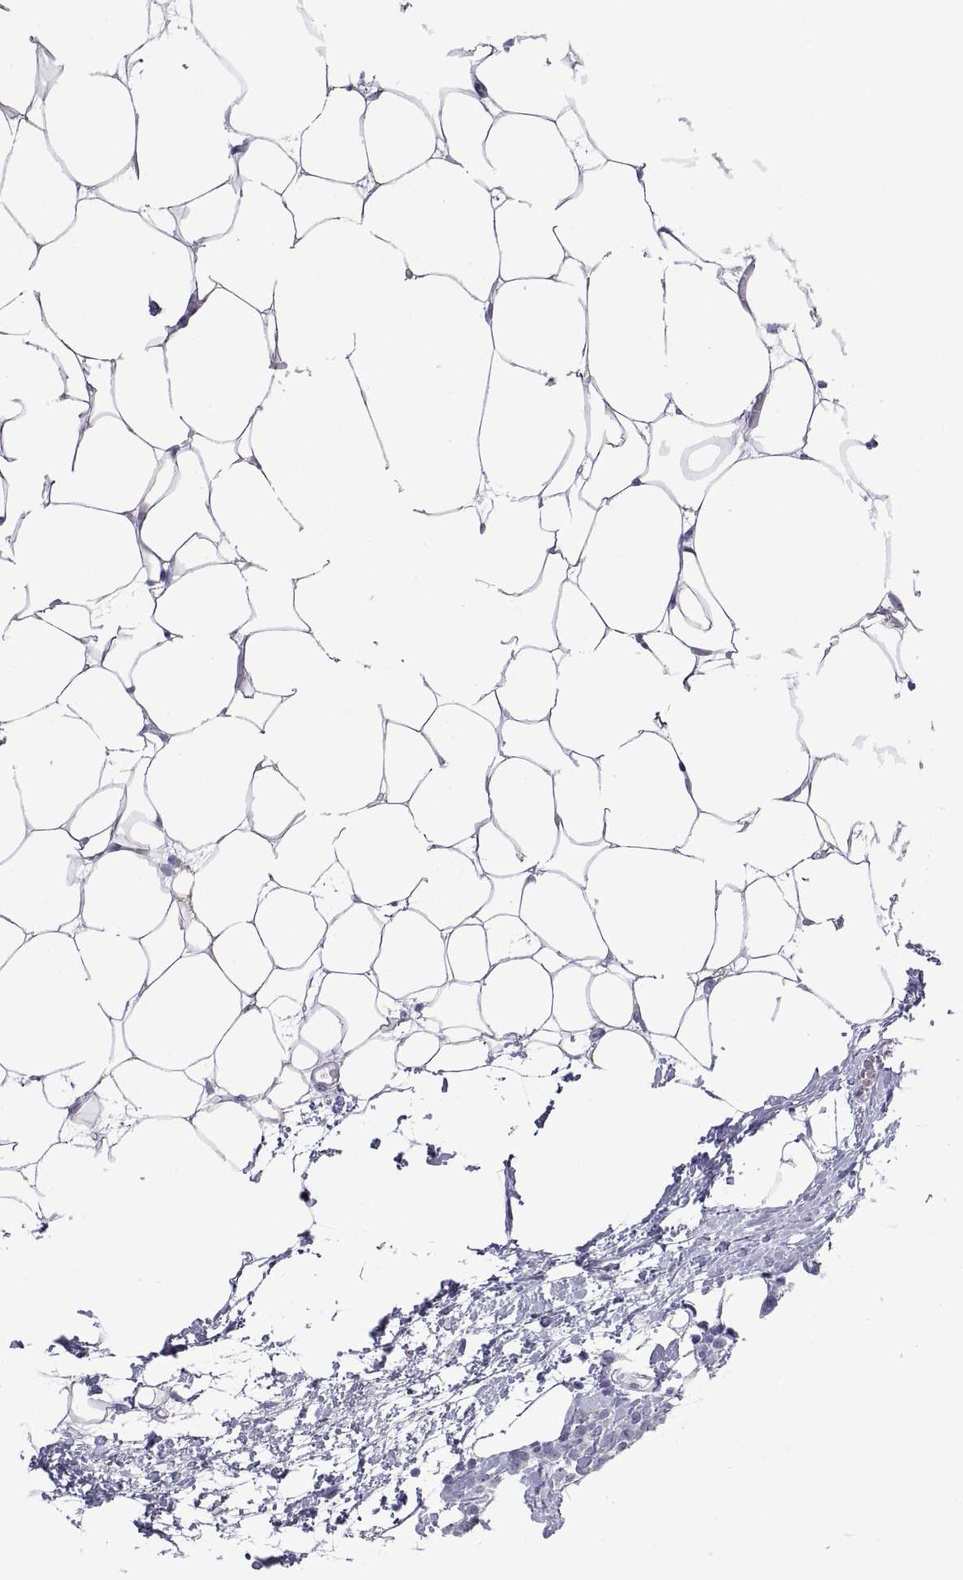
{"staining": {"intensity": "negative", "quantity": "none", "location": "none"}, "tissue": "breast cancer", "cell_type": "Tumor cells", "image_type": "cancer", "snomed": [{"axis": "morphology", "description": "Lobular carcinoma"}, {"axis": "topography", "description": "Breast"}], "caption": "A photomicrograph of human lobular carcinoma (breast) is negative for staining in tumor cells.", "gene": "VSX2", "patient": {"sex": "female", "age": 49}}